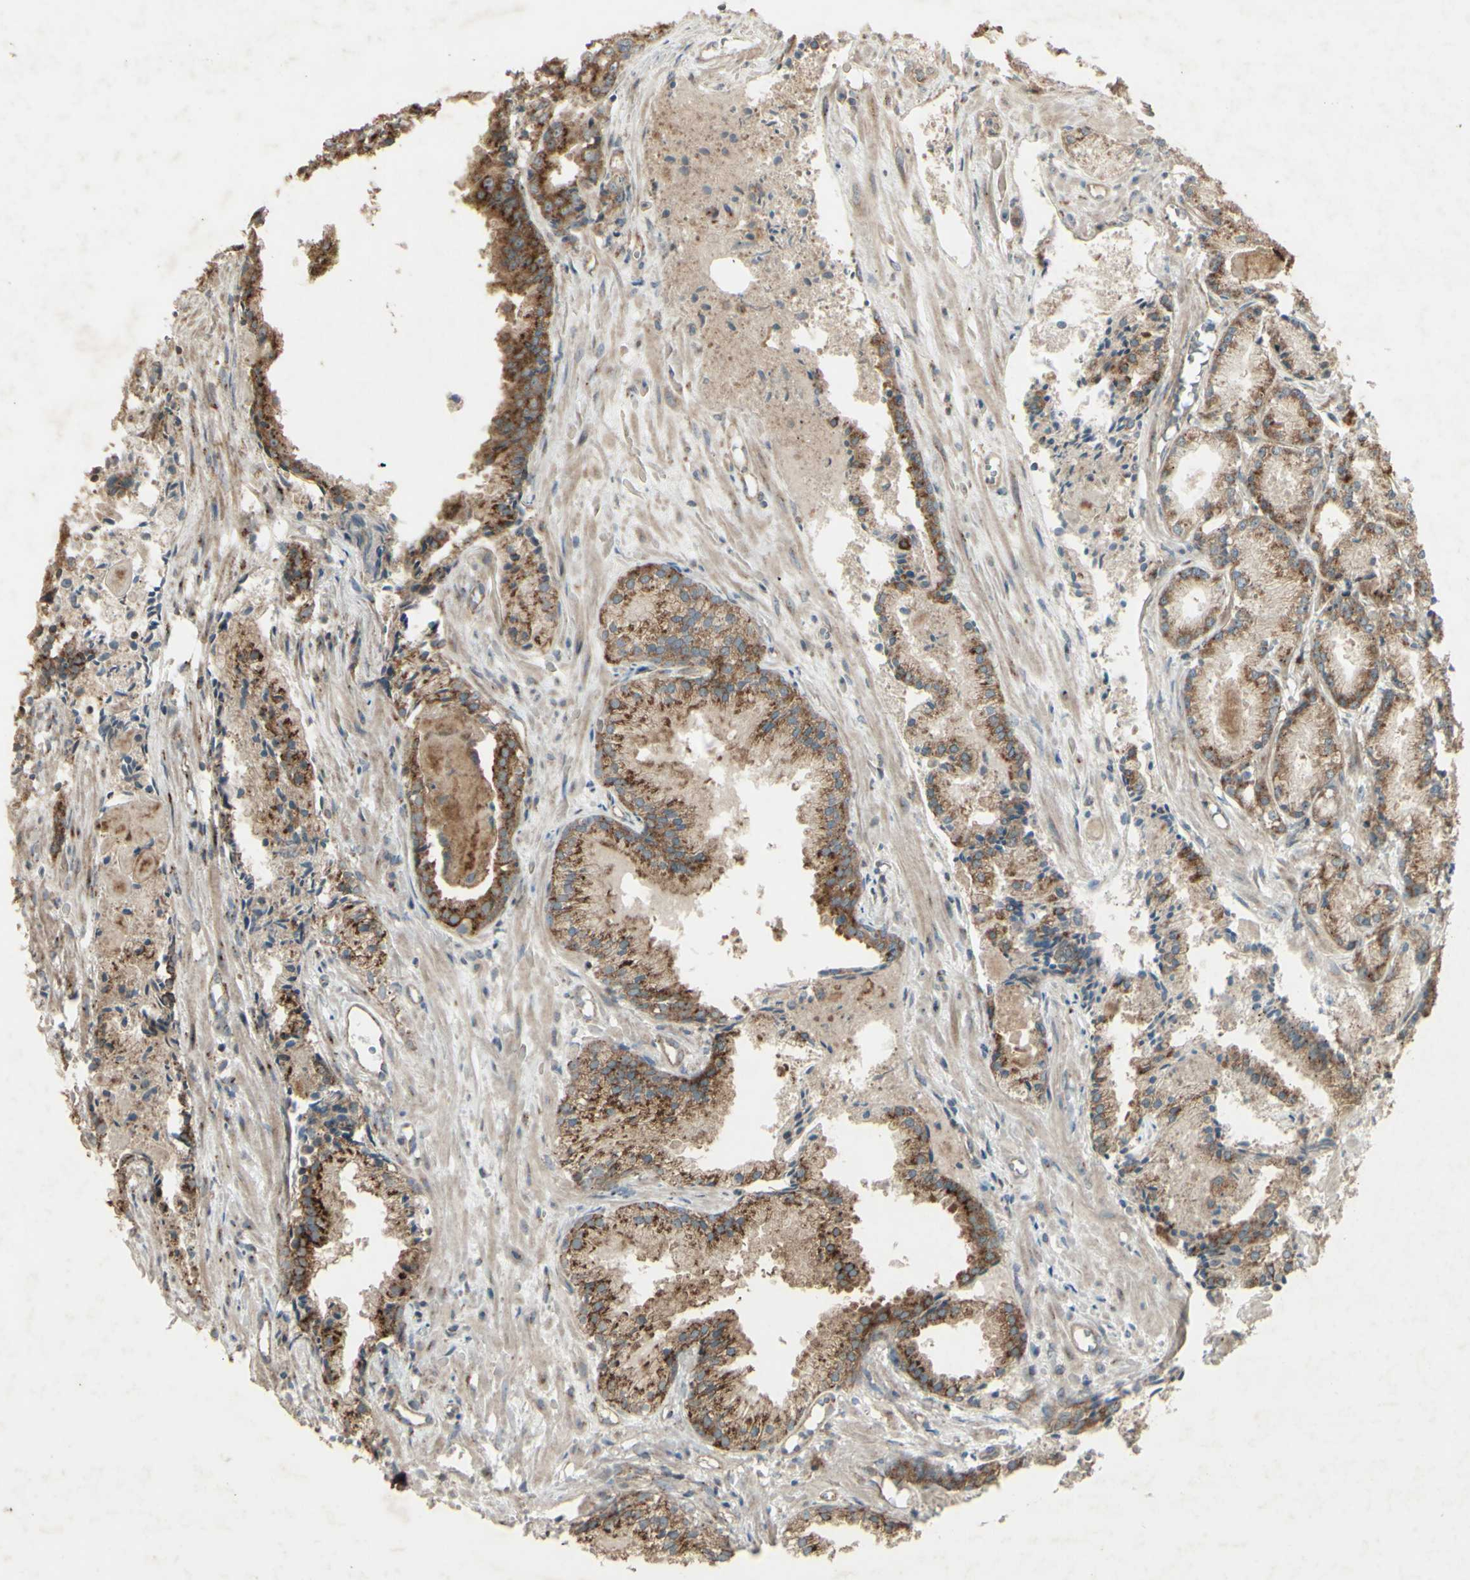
{"staining": {"intensity": "strong", "quantity": ">75%", "location": "cytoplasmic/membranous"}, "tissue": "prostate cancer", "cell_type": "Tumor cells", "image_type": "cancer", "snomed": [{"axis": "morphology", "description": "Adenocarcinoma, Low grade"}, {"axis": "topography", "description": "Prostate"}], "caption": "Immunohistochemistry (DAB) staining of human prostate cancer (low-grade adenocarcinoma) shows strong cytoplasmic/membranous protein expression in approximately >75% of tumor cells.", "gene": "AP1G1", "patient": {"sex": "male", "age": 72}}